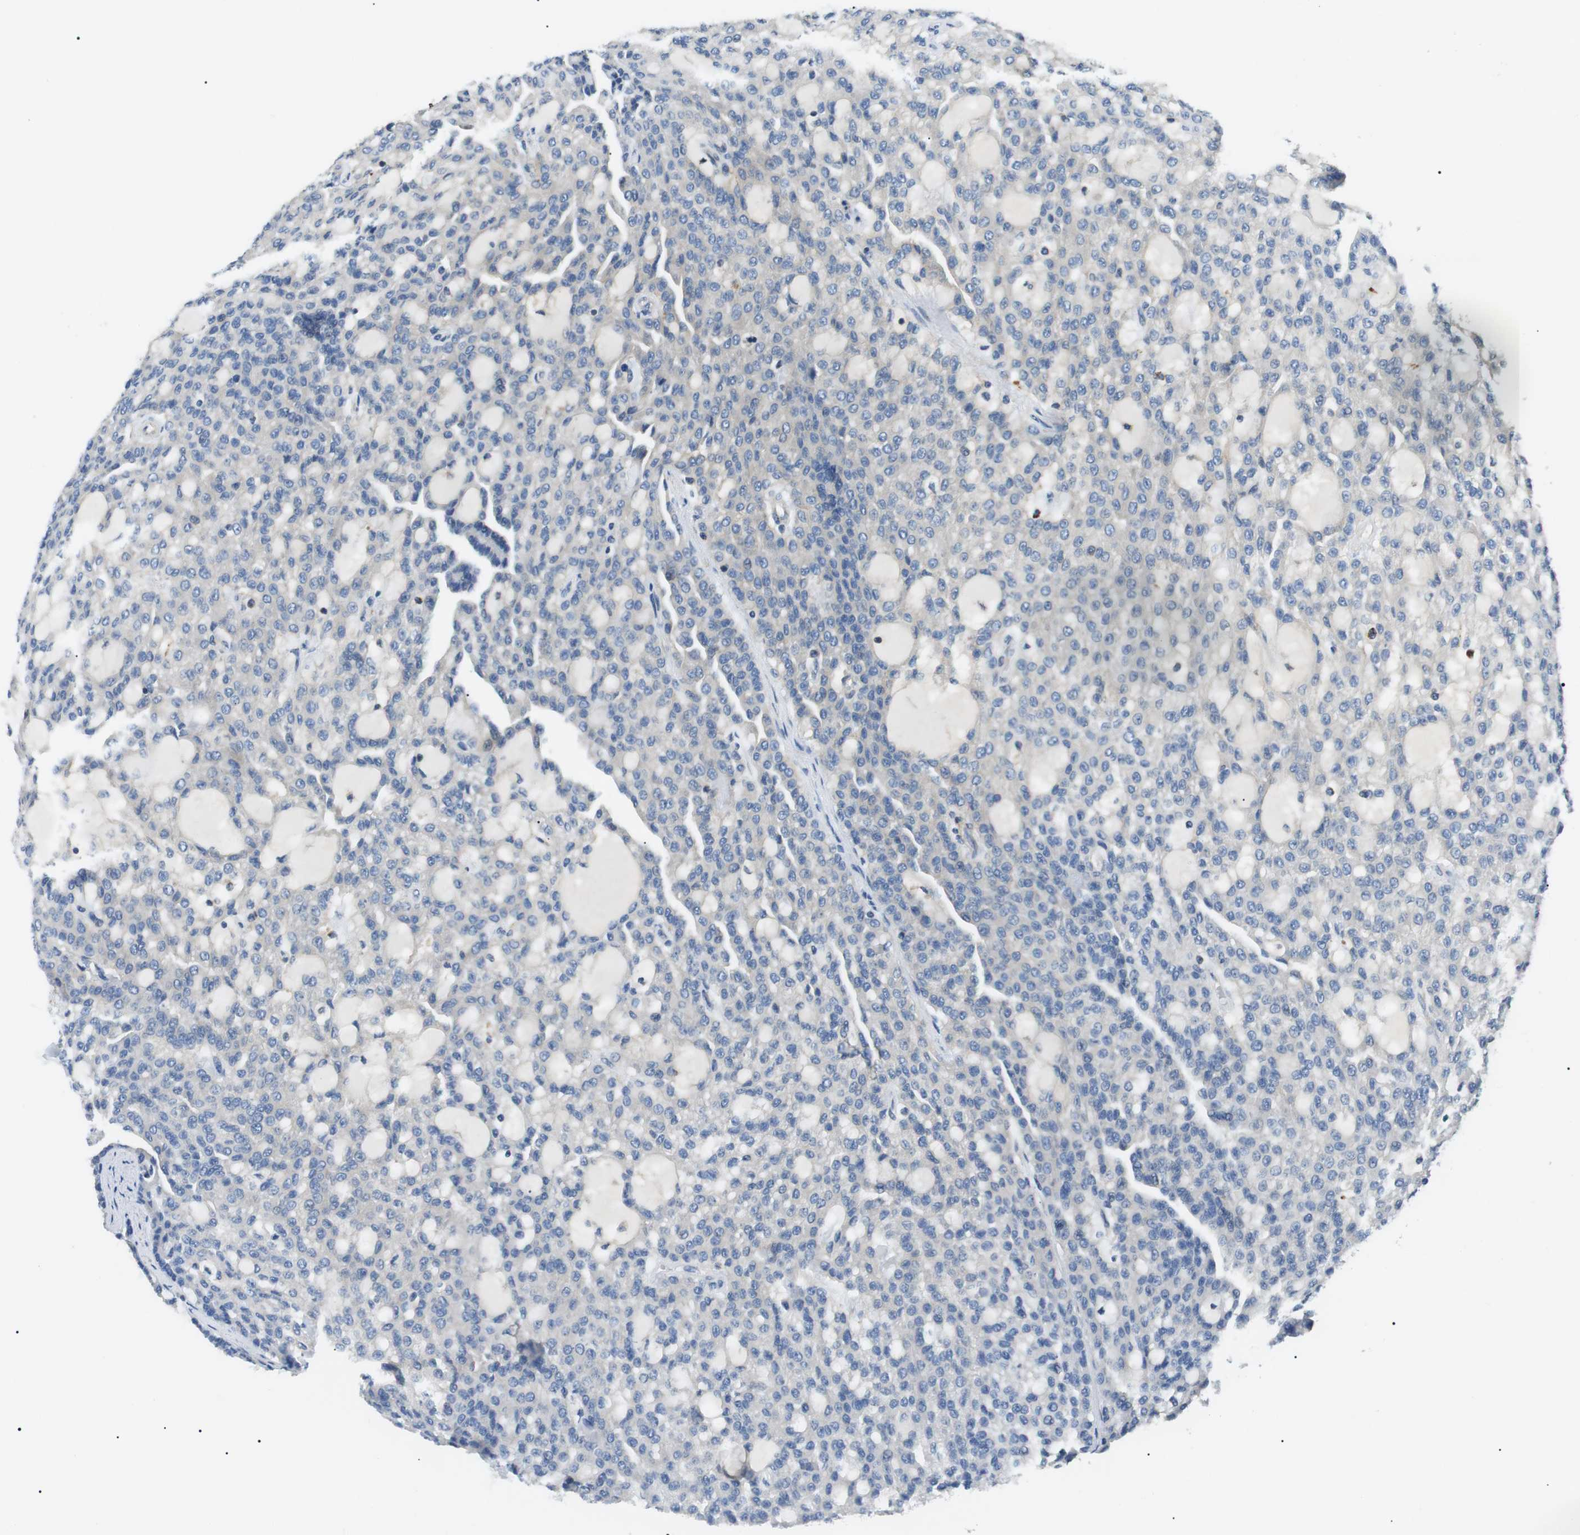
{"staining": {"intensity": "negative", "quantity": "none", "location": "none"}, "tissue": "renal cancer", "cell_type": "Tumor cells", "image_type": "cancer", "snomed": [{"axis": "morphology", "description": "Adenocarcinoma, NOS"}, {"axis": "topography", "description": "Kidney"}], "caption": "This is an IHC image of renal adenocarcinoma. There is no expression in tumor cells.", "gene": "DIPK1A", "patient": {"sex": "male", "age": 63}}